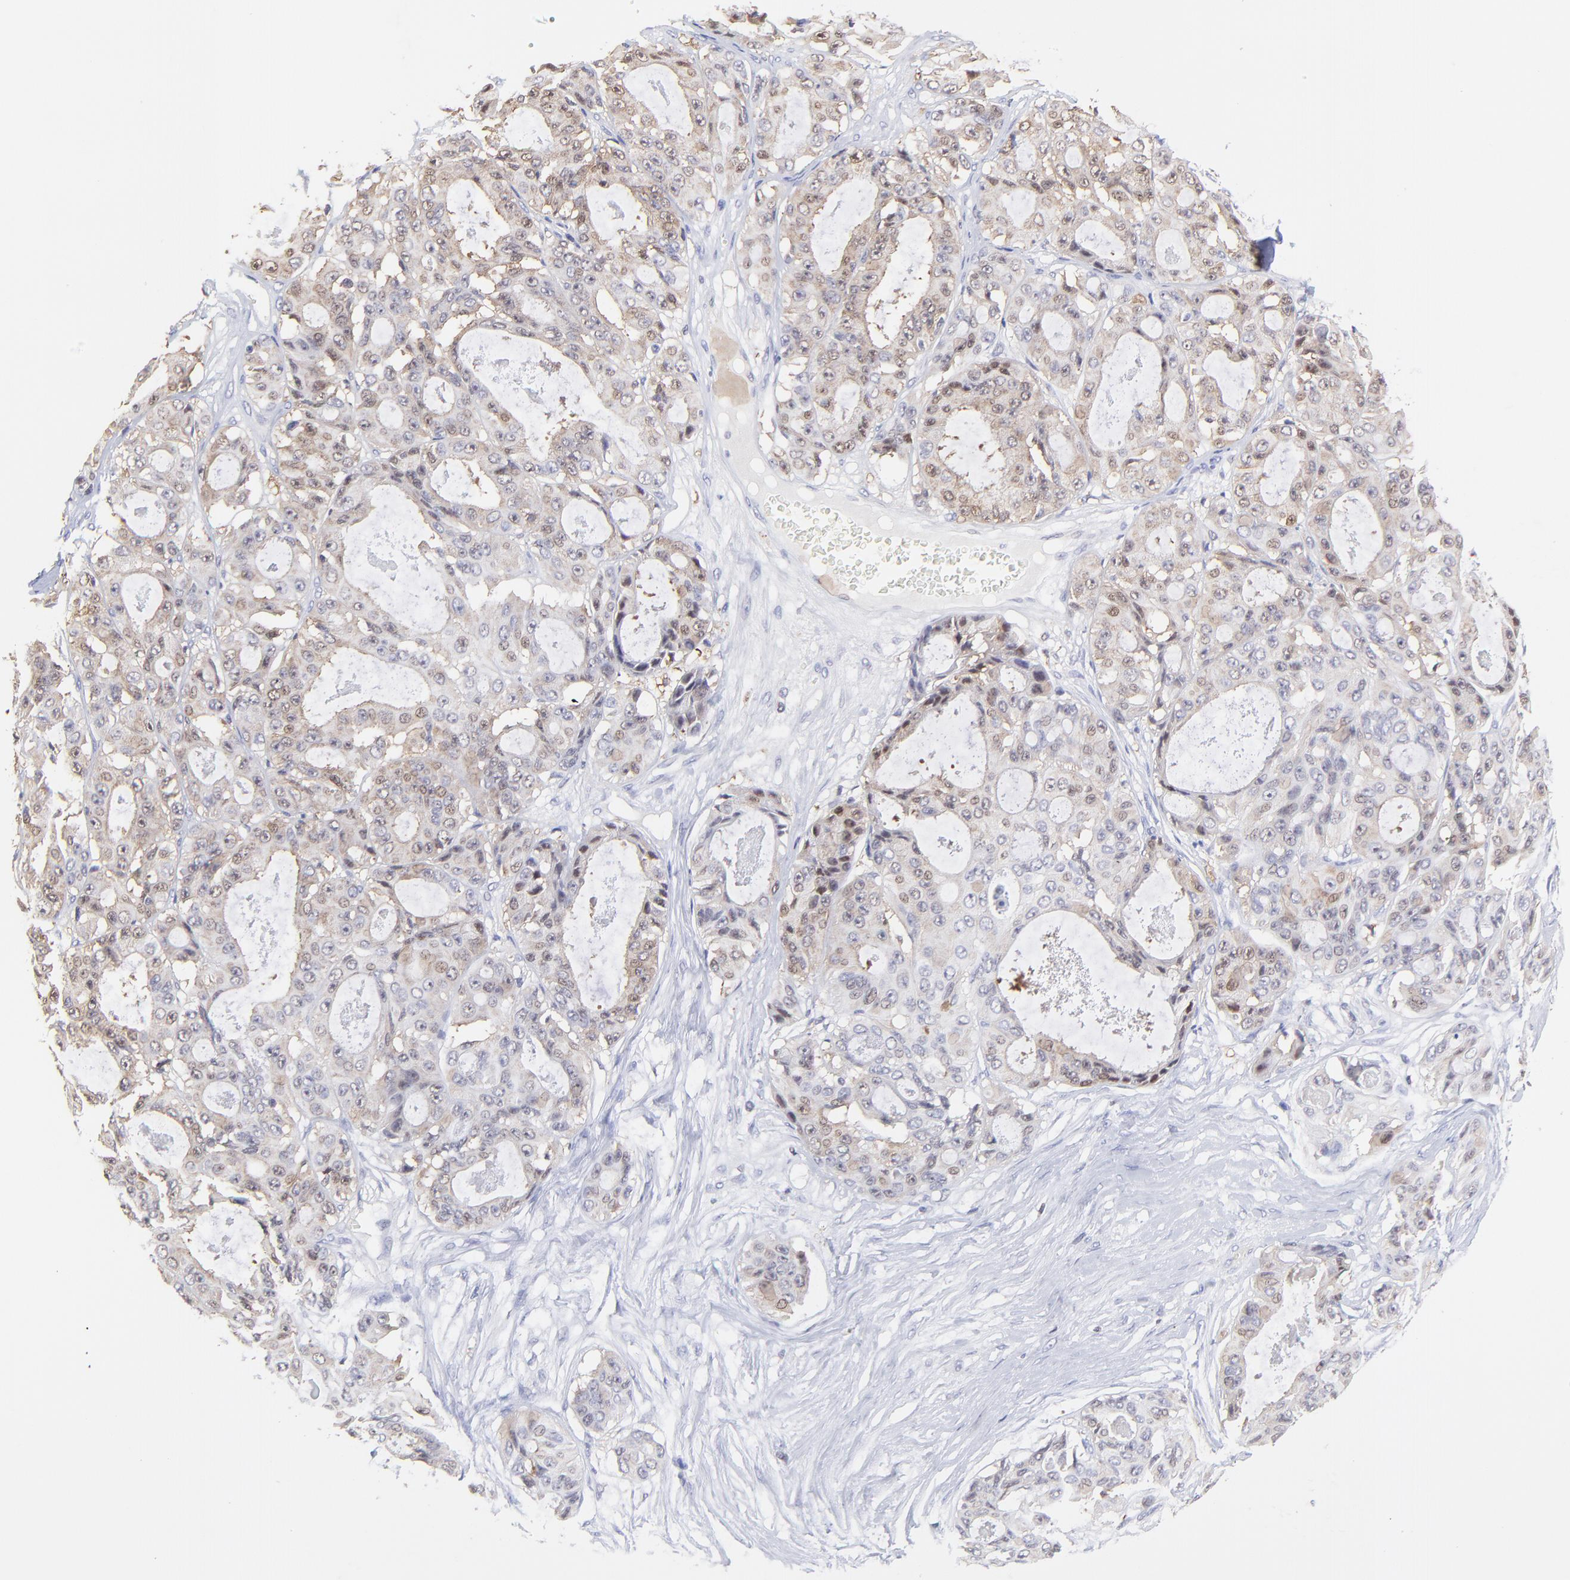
{"staining": {"intensity": "weak", "quantity": "<25%", "location": "cytoplasmic/membranous,nuclear"}, "tissue": "ovarian cancer", "cell_type": "Tumor cells", "image_type": "cancer", "snomed": [{"axis": "morphology", "description": "Carcinoma, endometroid"}, {"axis": "topography", "description": "Ovary"}], "caption": "Micrograph shows no protein expression in tumor cells of ovarian endometroid carcinoma tissue. (DAB IHC with hematoxylin counter stain).", "gene": "HYAL1", "patient": {"sex": "female", "age": 61}}